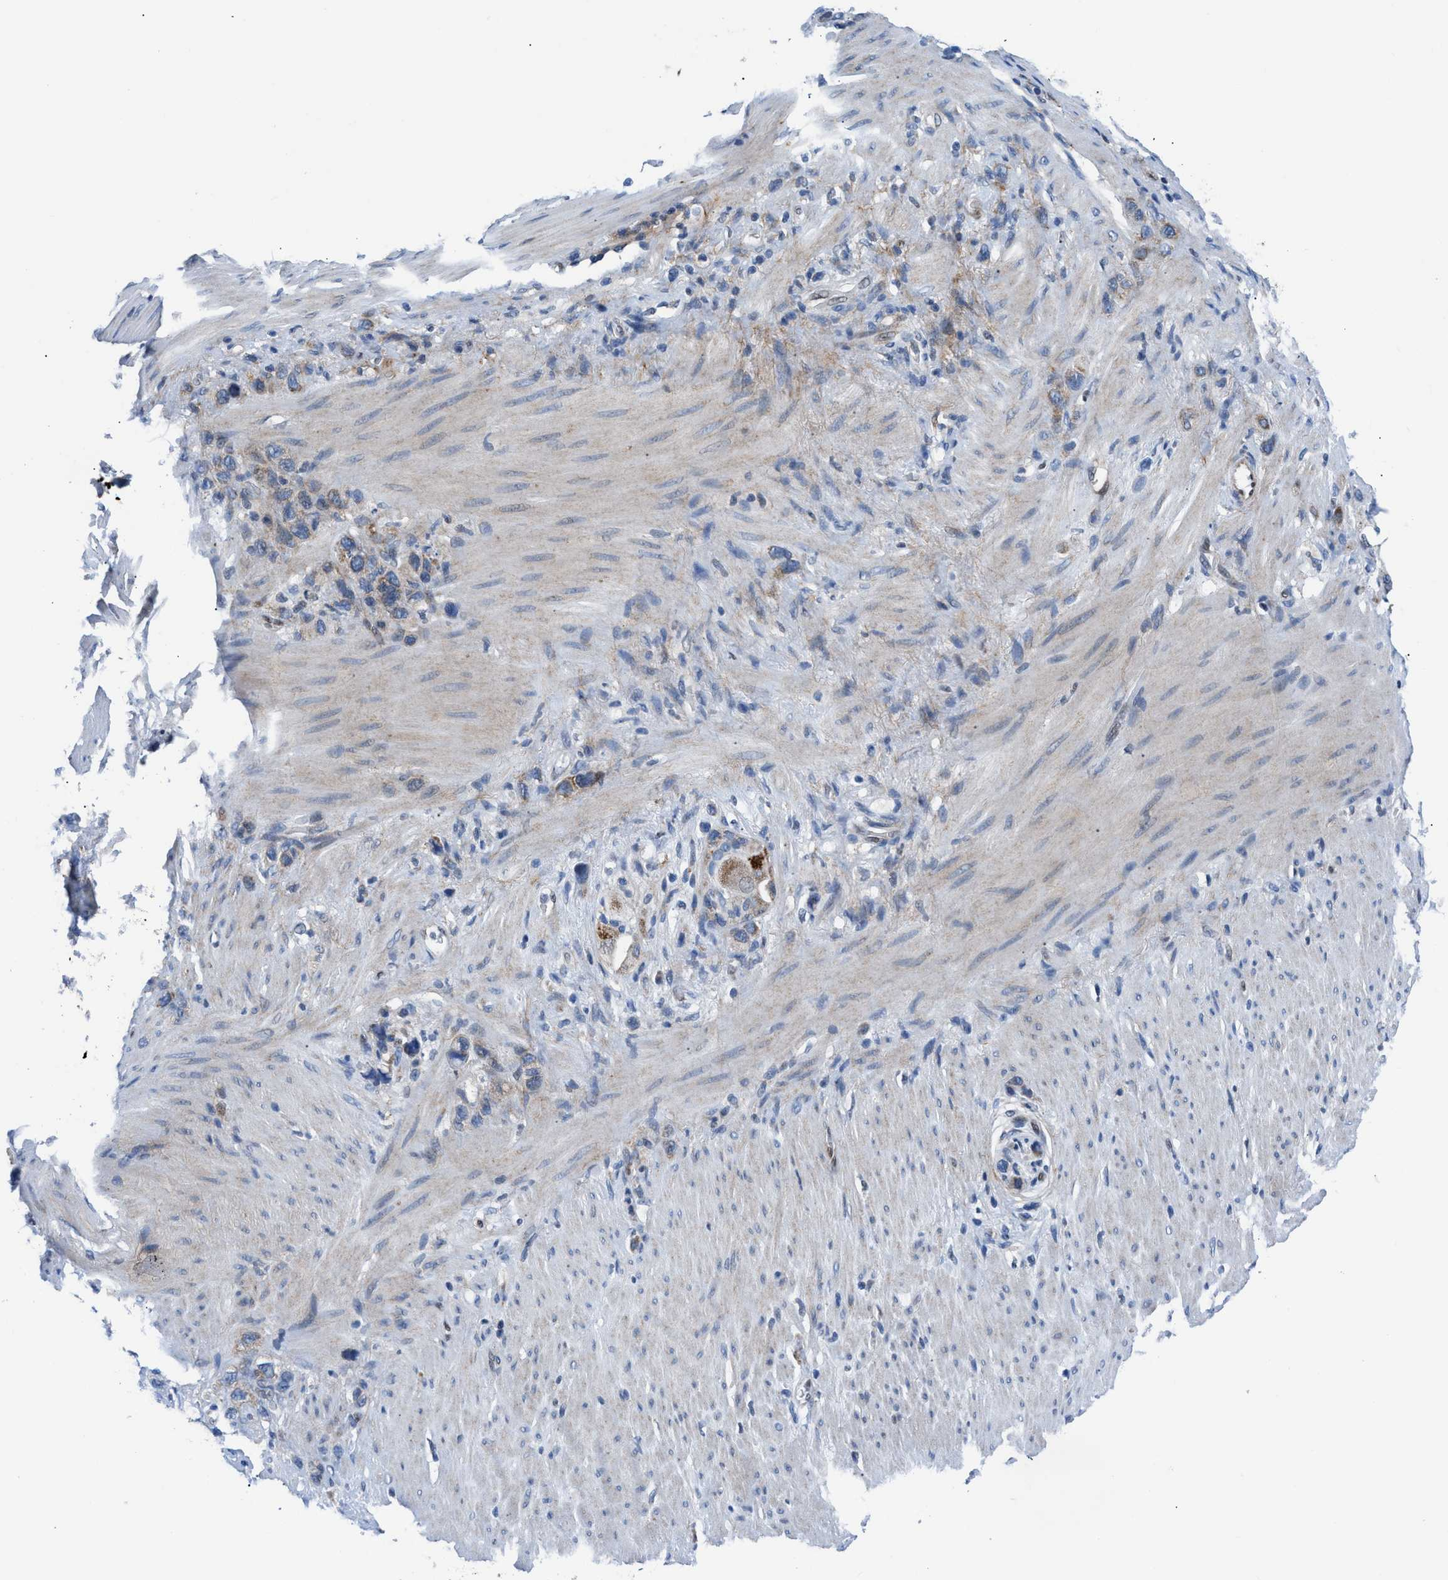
{"staining": {"intensity": "weak", "quantity": "25%-75%", "location": "cytoplasmic/membranous"}, "tissue": "stomach cancer", "cell_type": "Tumor cells", "image_type": "cancer", "snomed": [{"axis": "morphology", "description": "Adenocarcinoma, NOS"}, {"axis": "morphology", "description": "Adenocarcinoma, High grade"}, {"axis": "topography", "description": "Stomach, upper"}, {"axis": "topography", "description": "Stomach, lower"}], "caption": "A brown stain highlights weak cytoplasmic/membranous positivity of a protein in human high-grade adenocarcinoma (stomach) tumor cells. (DAB IHC, brown staining for protein, blue staining for nuclei).", "gene": "LMO2", "patient": {"sex": "female", "age": 65}}